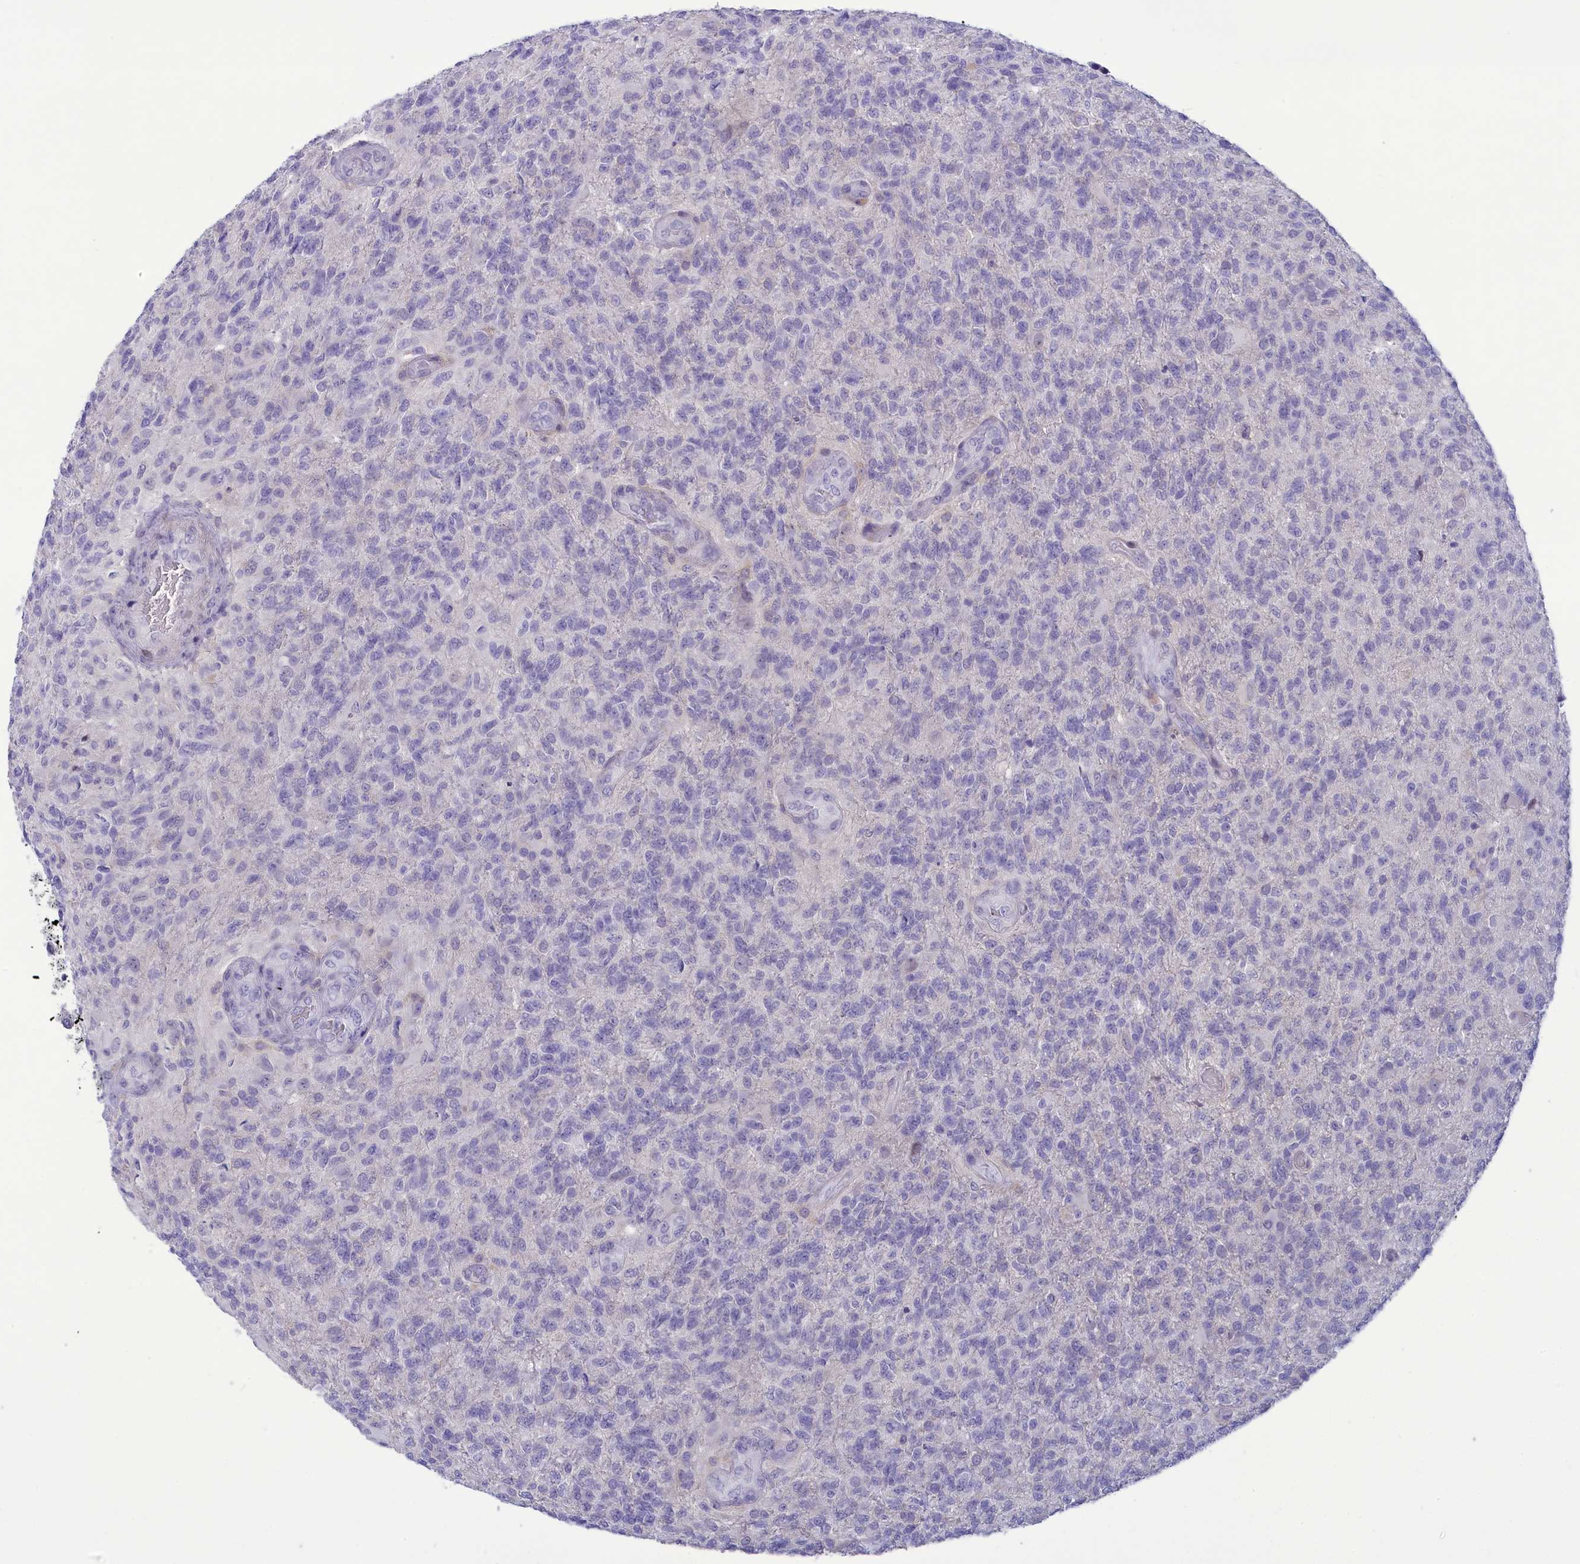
{"staining": {"intensity": "negative", "quantity": "none", "location": "none"}, "tissue": "glioma", "cell_type": "Tumor cells", "image_type": "cancer", "snomed": [{"axis": "morphology", "description": "Glioma, malignant, High grade"}, {"axis": "topography", "description": "Brain"}], "caption": "Tumor cells show no significant protein positivity in glioma. (Brightfield microscopy of DAB immunohistochemistry (IHC) at high magnification).", "gene": "CORO2A", "patient": {"sex": "male", "age": 56}}